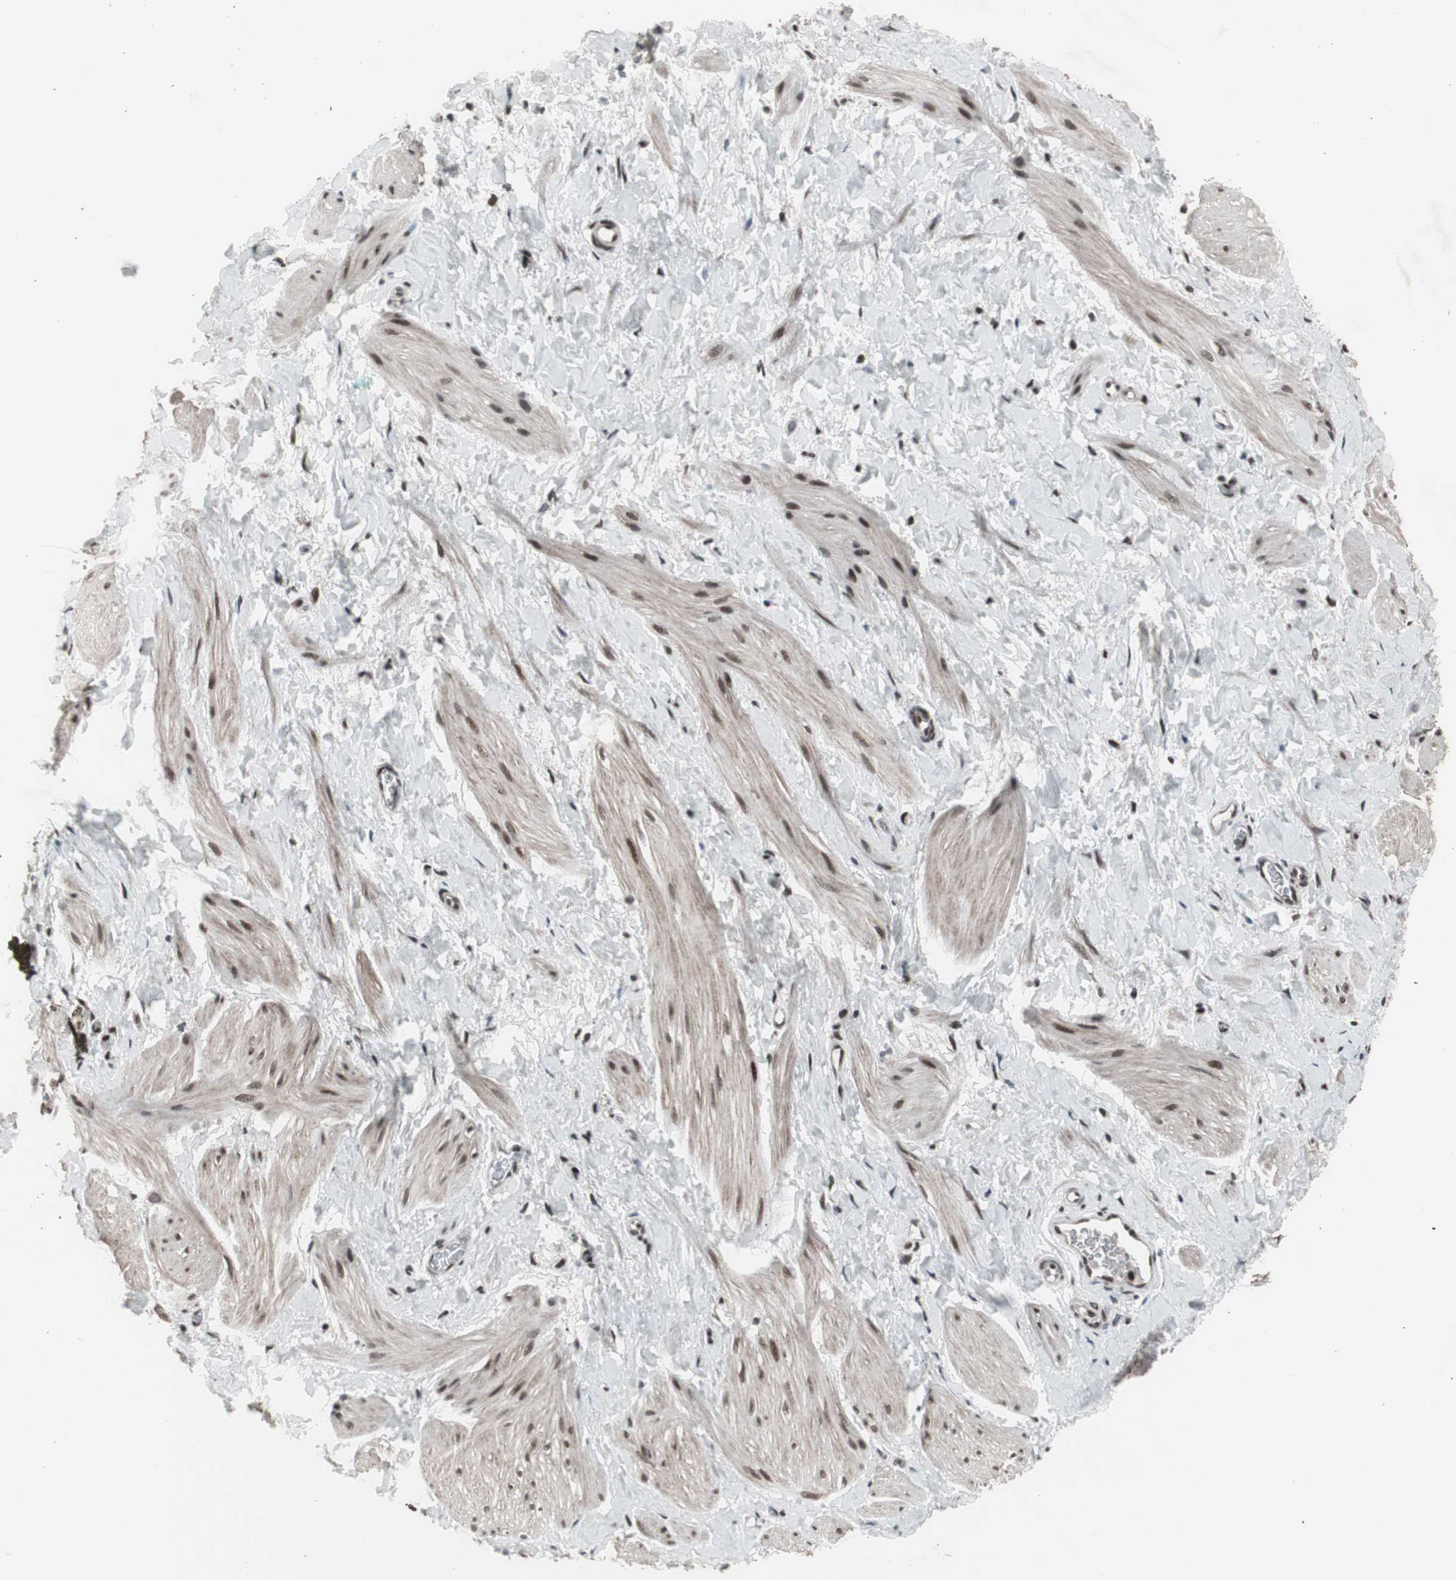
{"staining": {"intensity": "moderate", "quantity": ">75%", "location": "cytoplasmic/membranous,nuclear"}, "tissue": "smooth muscle", "cell_type": "Smooth muscle cells", "image_type": "normal", "snomed": [{"axis": "morphology", "description": "Normal tissue, NOS"}, {"axis": "topography", "description": "Smooth muscle"}], "caption": "The image reveals immunohistochemical staining of normal smooth muscle. There is moderate cytoplasmic/membranous,nuclear staining is seen in about >75% of smooth muscle cells.", "gene": "RXRA", "patient": {"sex": "male", "age": 16}}